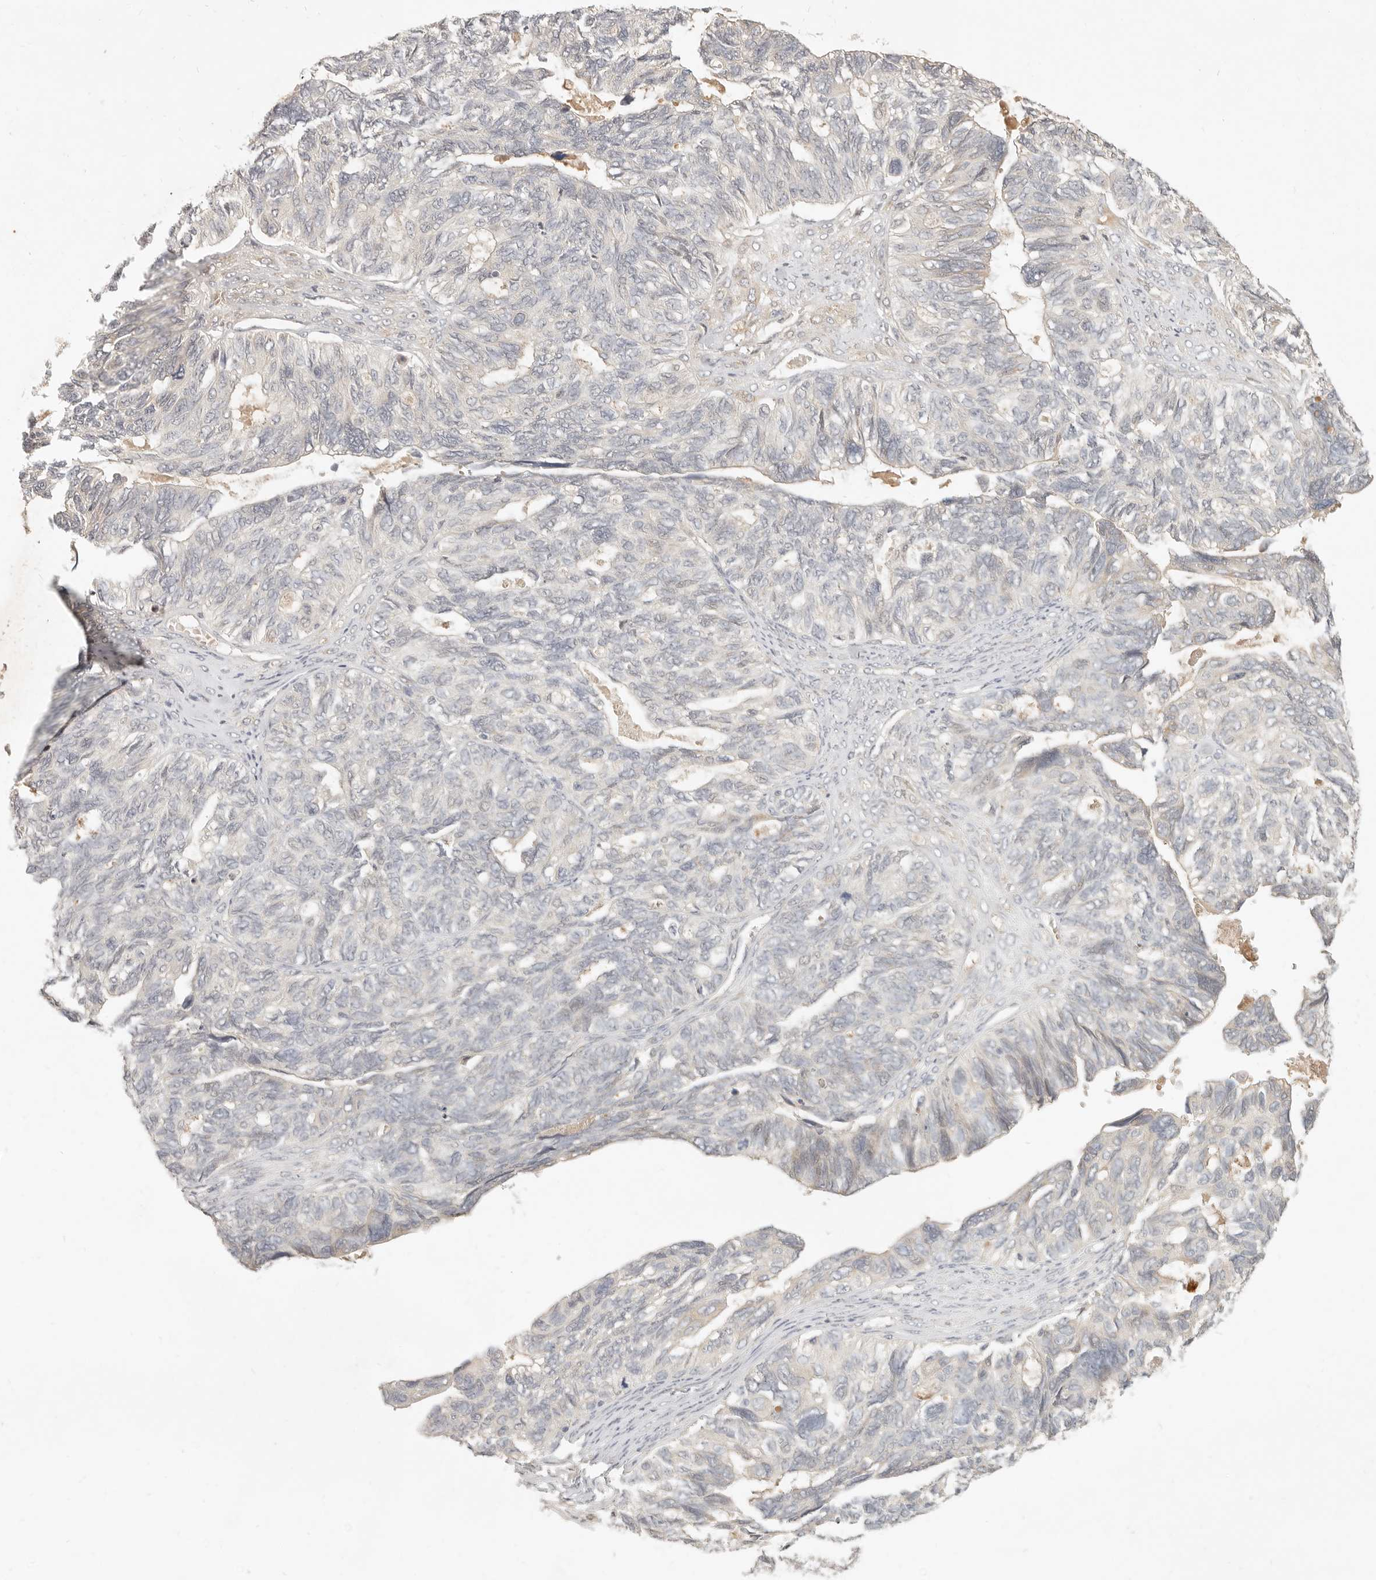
{"staining": {"intensity": "negative", "quantity": "none", "location": "none"}, "tissue": "ovarian cancer", "cell_type": "Tumor cells", "image_type": "cancer", "snomed": [{"axis": "morphology", "description": "Cystadenocarcinoma, serous, NOS"}, {"axis": "topography", "description": "Ovary"}], "caption": "Ovarian serous cystadenocarcinoma stained for a protein using IHC displays no staining tumor cells.", "gene": "UBXN11", "patient": {"sex": "female", "age": 79}}